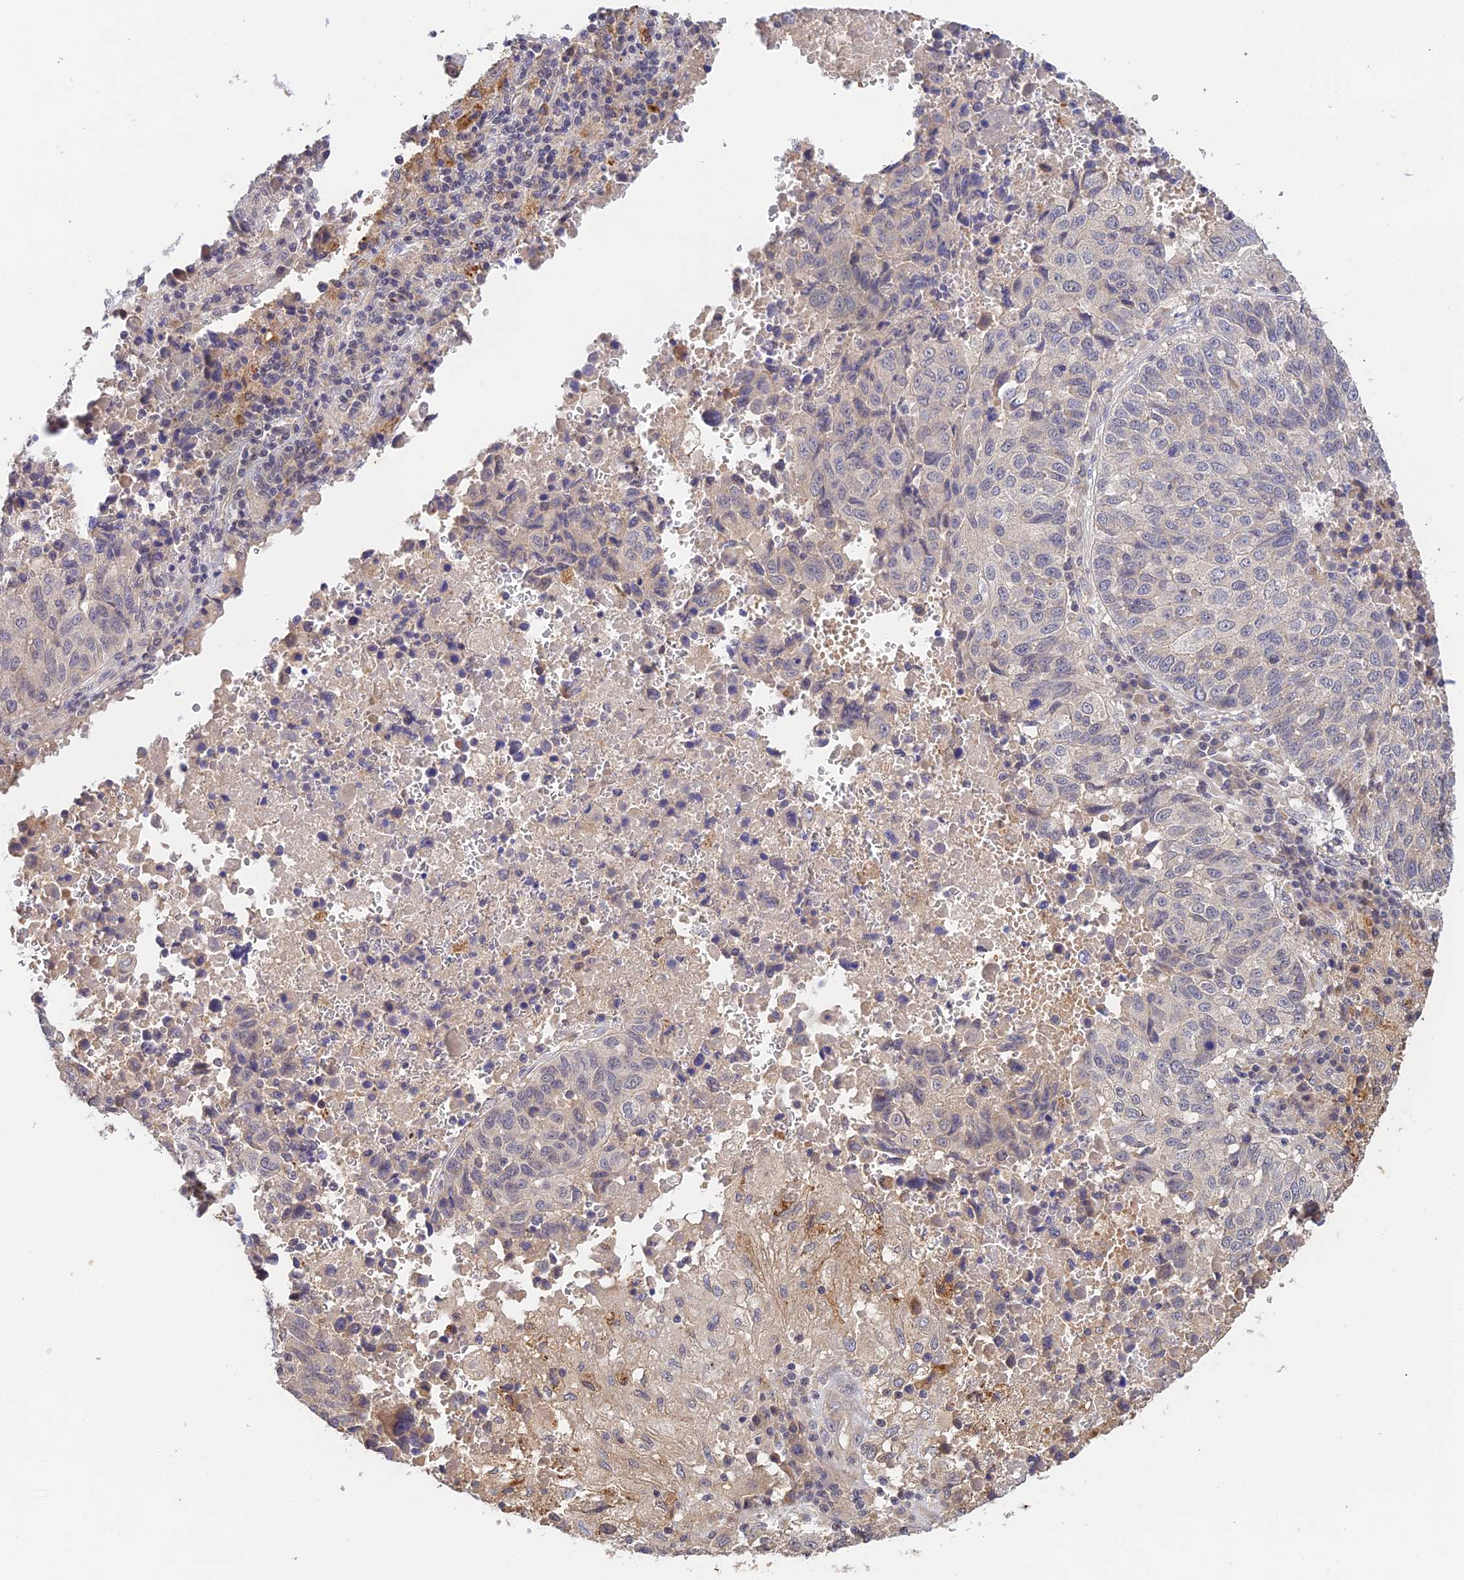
{"staining": {"intensity": "negative", "quantity": "none", "location": "none"}, "tissue": "lung cancer", "cell_type": "Tumor cells", "image_type": "cancer", "snomed": [{"axis": "morphology", "description": "Squamous cell carcinoma, NOS"}, {"axis": "topography", "description": "Lung"}], "caption": "IHC histopathology image of human lung squamous cell carcinoma stained for a protein (brown), which shows no positivity in tumor cells.", "gene": "CWH43", "patient": {"sex": "male", "age": 73}}